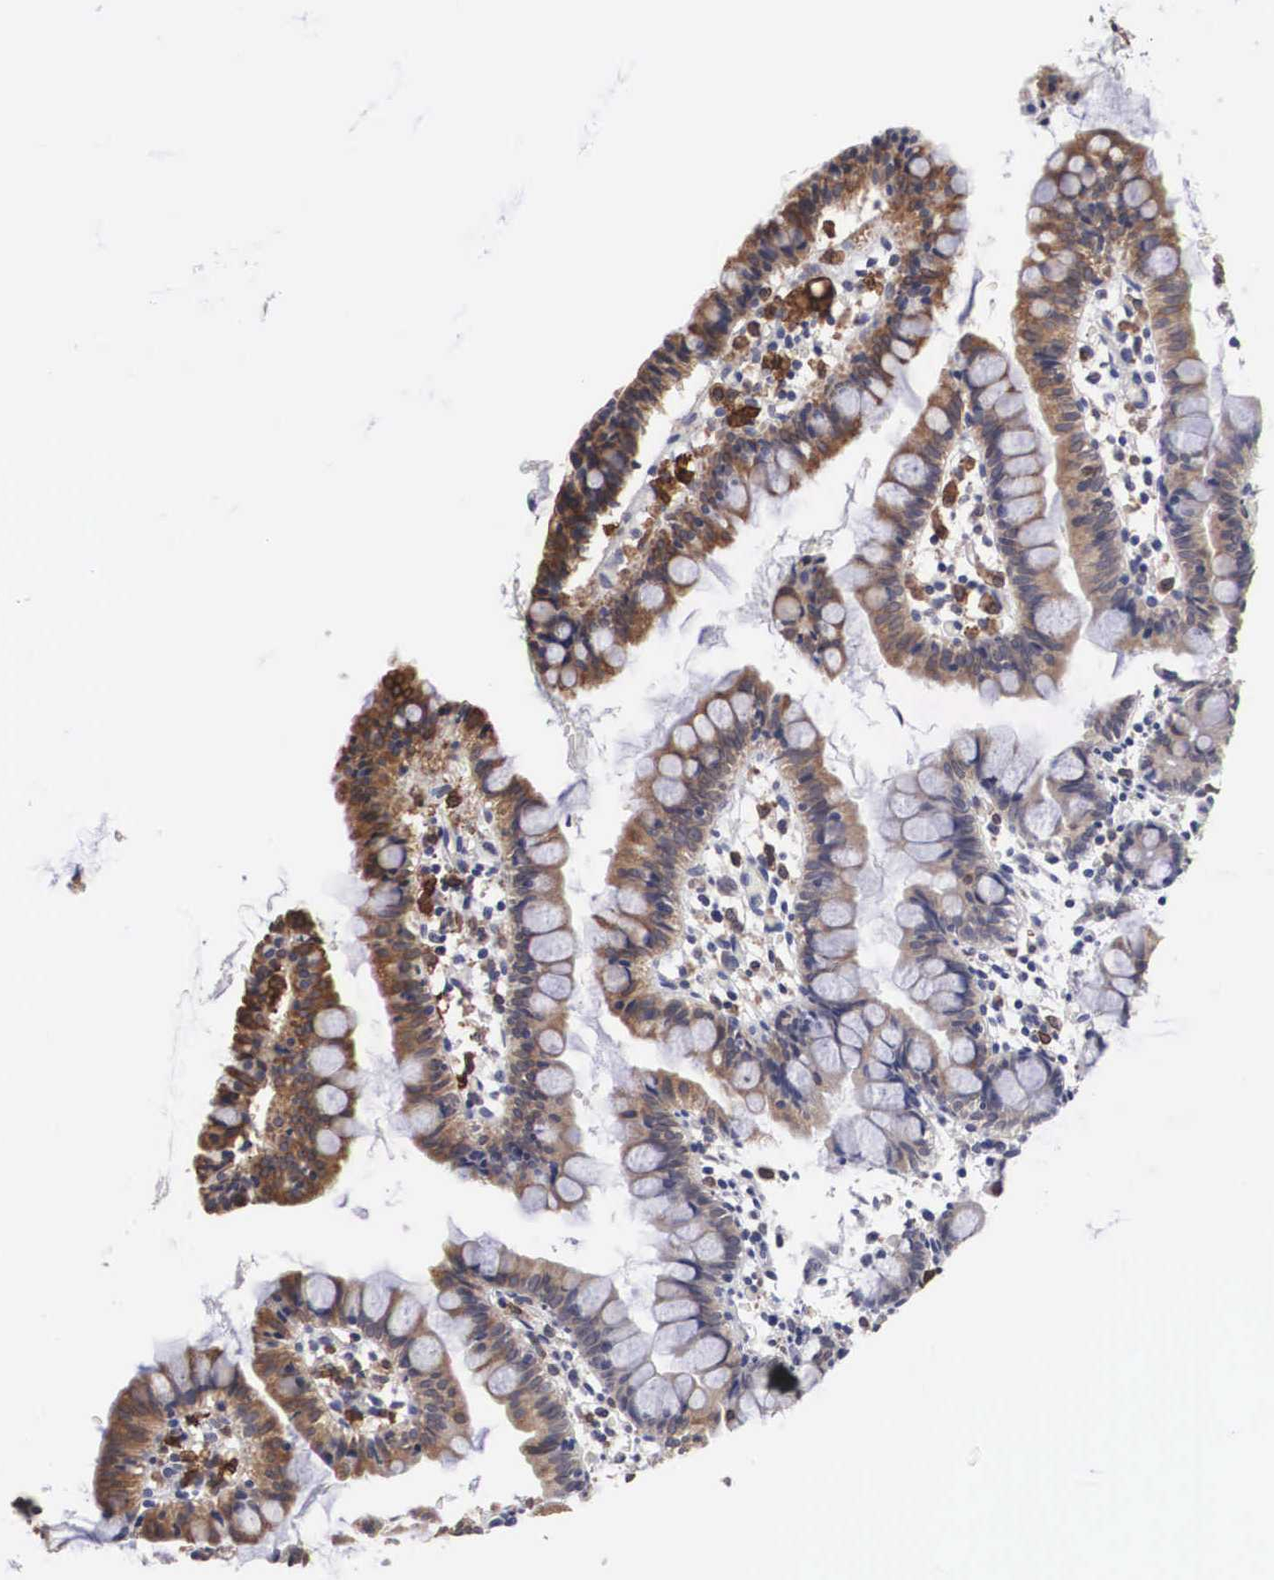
{"staining": {"intensity": "moderate", "quantity": "25%-75%", "location": "cytoplasmic/membranous"}, "tissue": "small intestine", "cell_type": "Glandular cells", "image_type": "normal", "snomed": [{"axis": "morphology", "description": "Normal tissue, NOS"}, {"axis": "topography", "description": "Small intestine"}], "caption": "Immunohistochemistry image of benign small intestine stained for a protein (brown), which demonstrates medium levels of moderate cytoplasmic/membranous expression in approximately 25%-75% of glandular cells.", "gene": "HMOX1", "patient": {"sex": "male", "age": 1}}